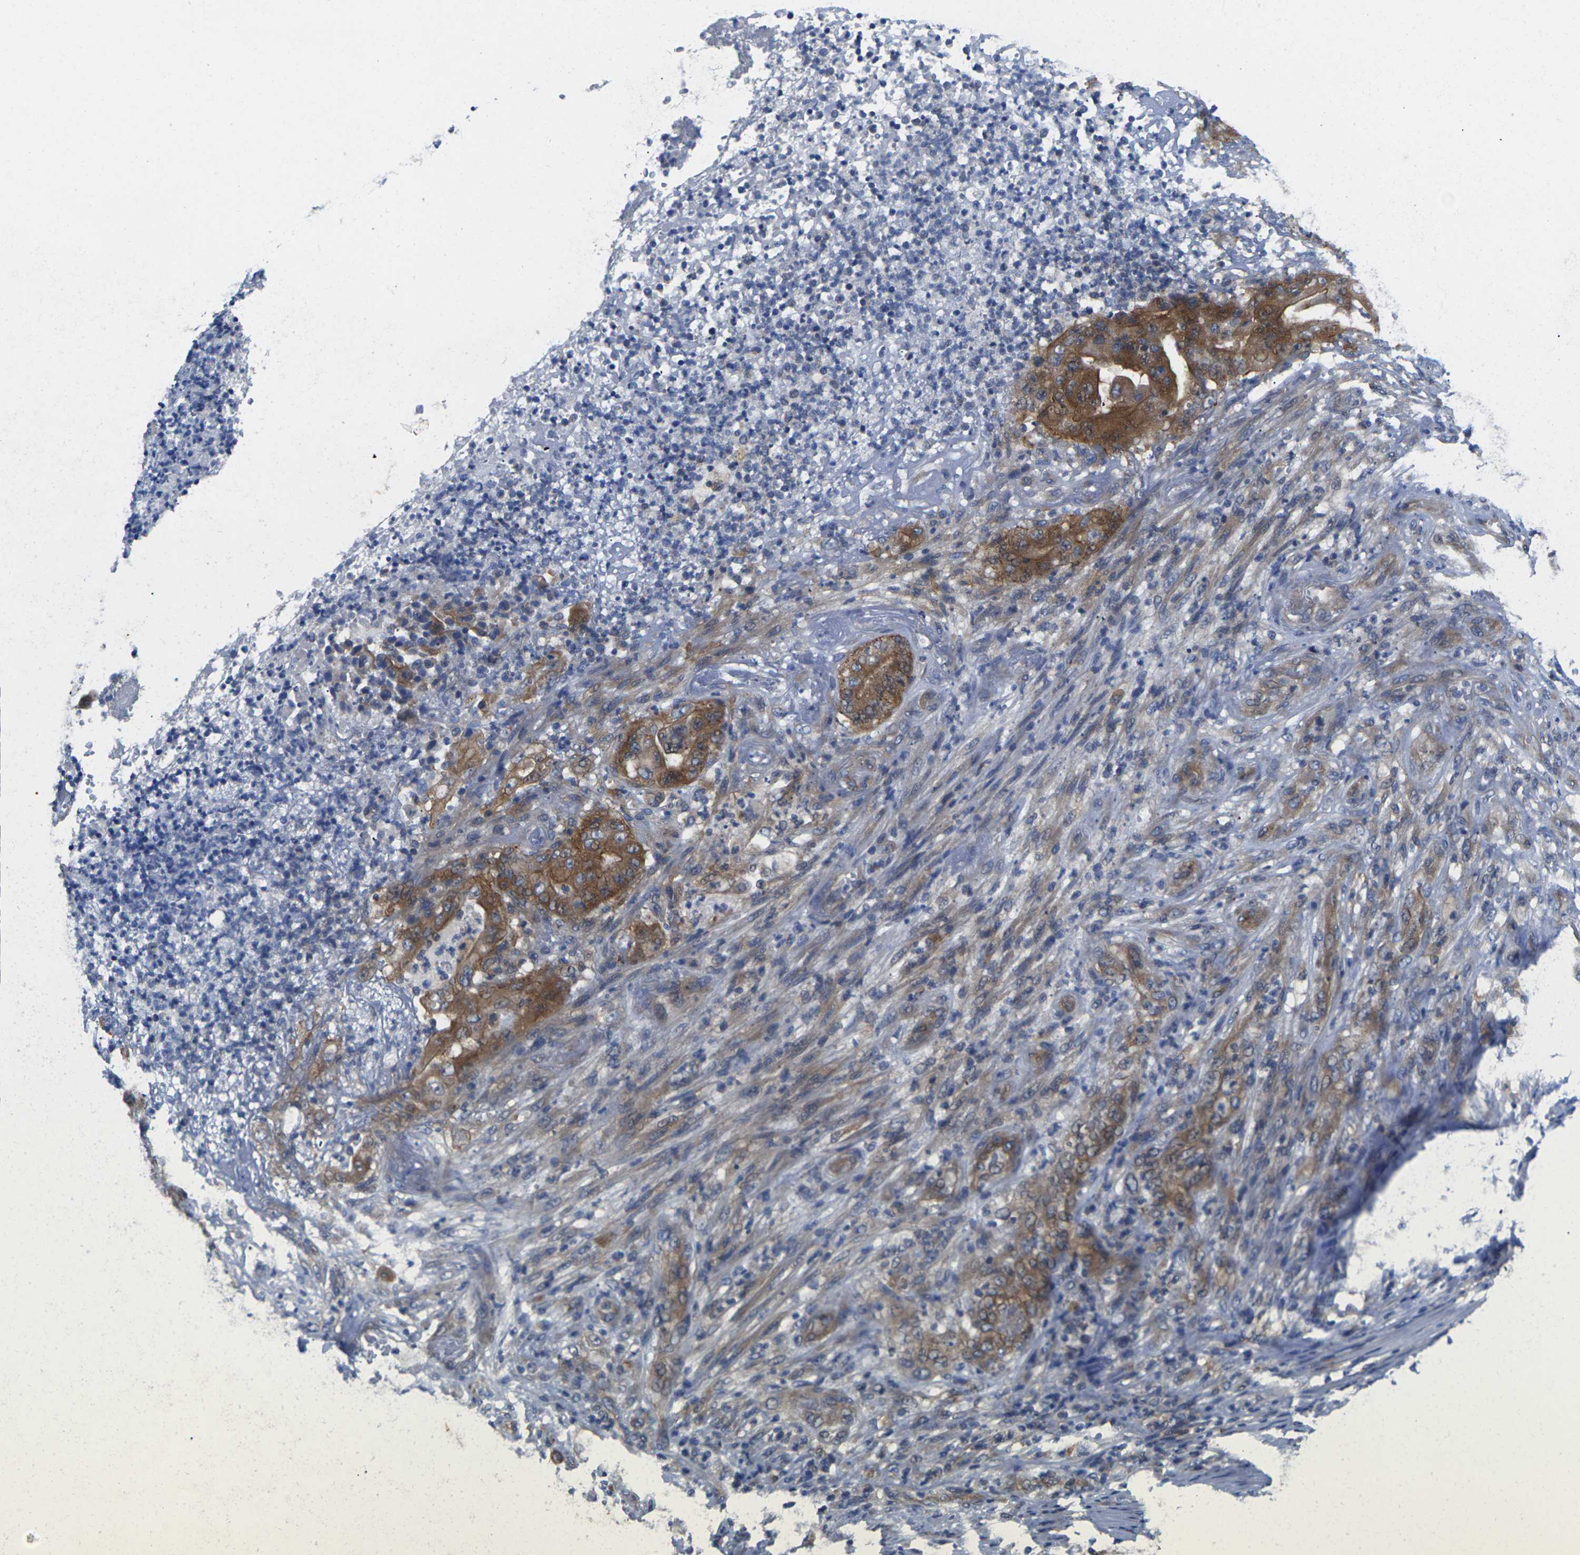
{"staining": {"intensity": "moderate", "quantity": ">75%", "location": "cytoplasmic/membranous"}, "tissue": "stomach cancer", "cell_type": "Tumor cells", "image_type": "cancer", "snomed": [{"axis": "morphology", "description": "Adenocarcinoma, NOS"}, {"axis": "topography", "description": "Stomach"}], "caption": "Brown immunohistochemical staining in human stomach cancer (adenocarcinoma) reveals moderate cytoplasmic/membranous staining in approximately >75% of tumor cells.", "gene": "SCNN1A", "patient": {"sex": "female", "age": 73}}